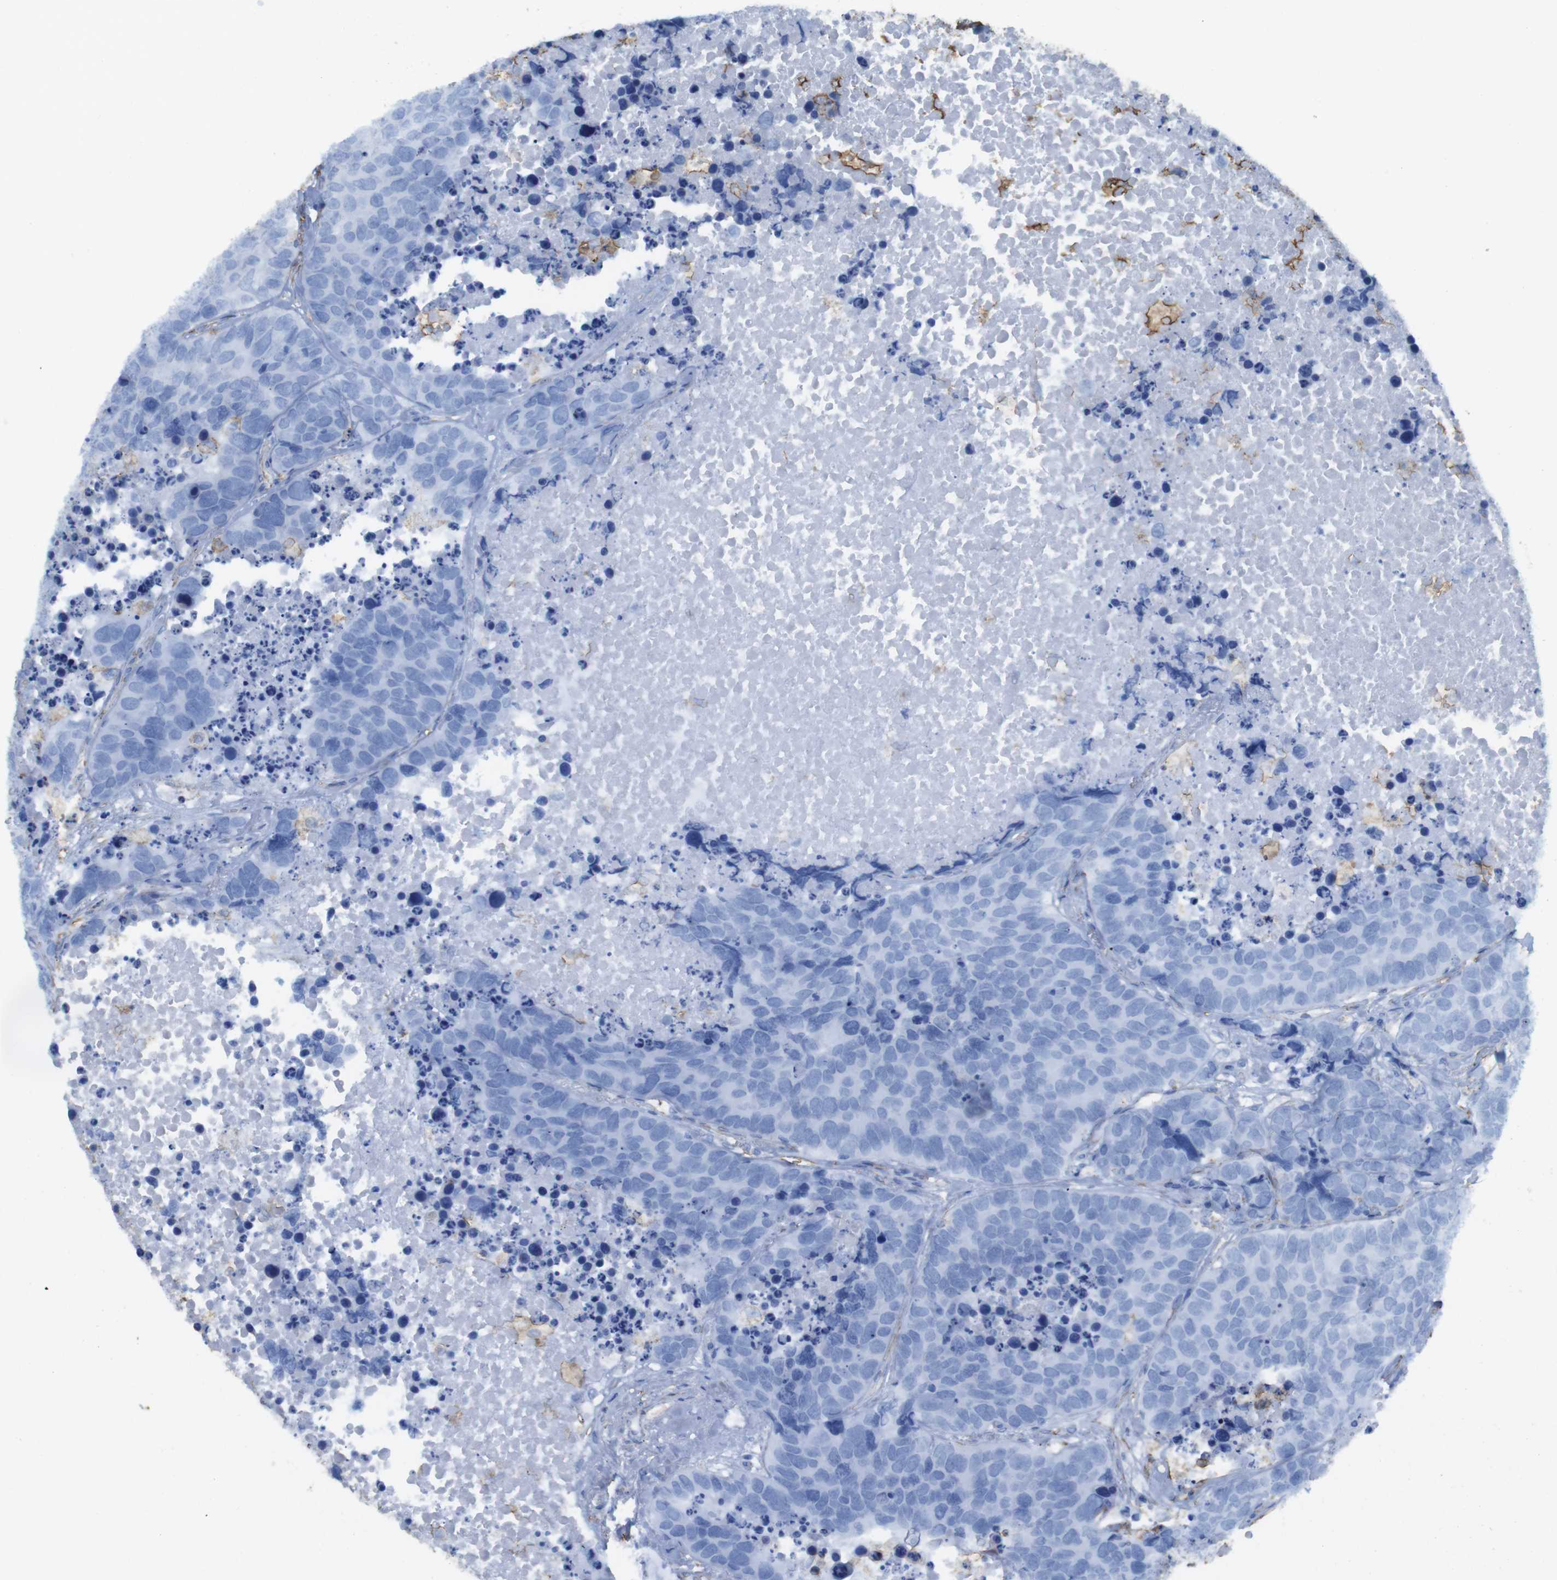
{"staining": {"intensity": "negative", "quantity": "none", "location": "none"}, "tissue": "carcinoid", "cell_type": "Tumor cells", "image_type": "cancer", "snomed": [{"axis": "morphology", "description": "Carcinoid, malignant, NOS"}, {"axis": "topography", "description": "Lung"}], "caption": "The immunohistochemistry histopathology image has no significant staining in tumor cells of carcinoid tissue.", "gene": "RALGPS1", "patient": {"sex": "male", "age": 60}}